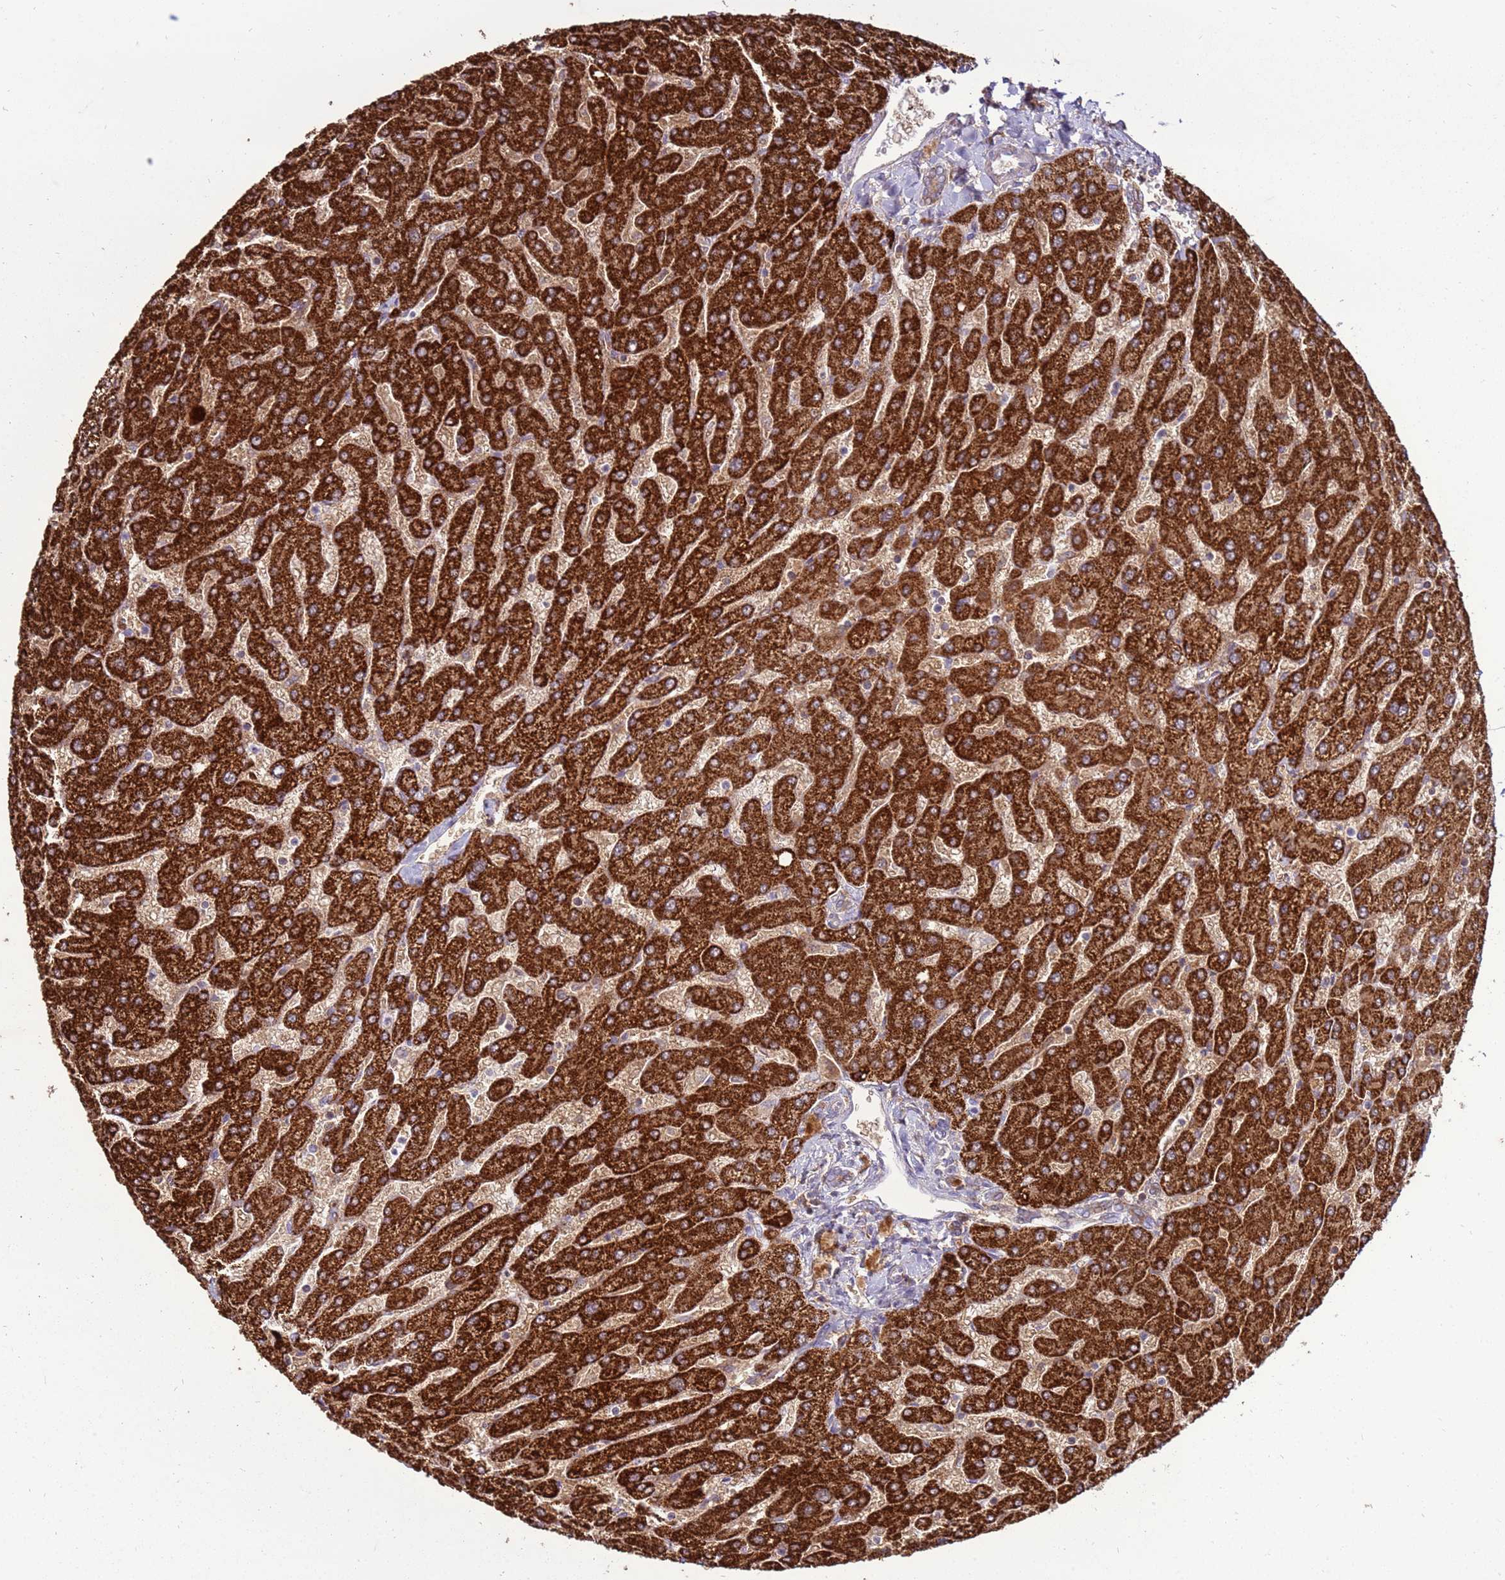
{"staining": {"intensity": "weak", "quantity": ">75%", "location": "cytoplasmic/membranous"}, "tissue": "liver", "cell_type": "Cholangiocytes", "image_type": "normal", "snomed": [{"axis": "morphology", "description": "Normal tissue, NOS"}, {"axis": "topography", "description": "Liver"}], "caption": "A brown stain highlights weak cytoplasmic/membranous positivity of a protein in cholangiocytes of normal human liver. (IHC, brightfield microscopy, high magnification).", "gene": "TRAPPC4", "patient": {"sex": "male", "age": 55}}